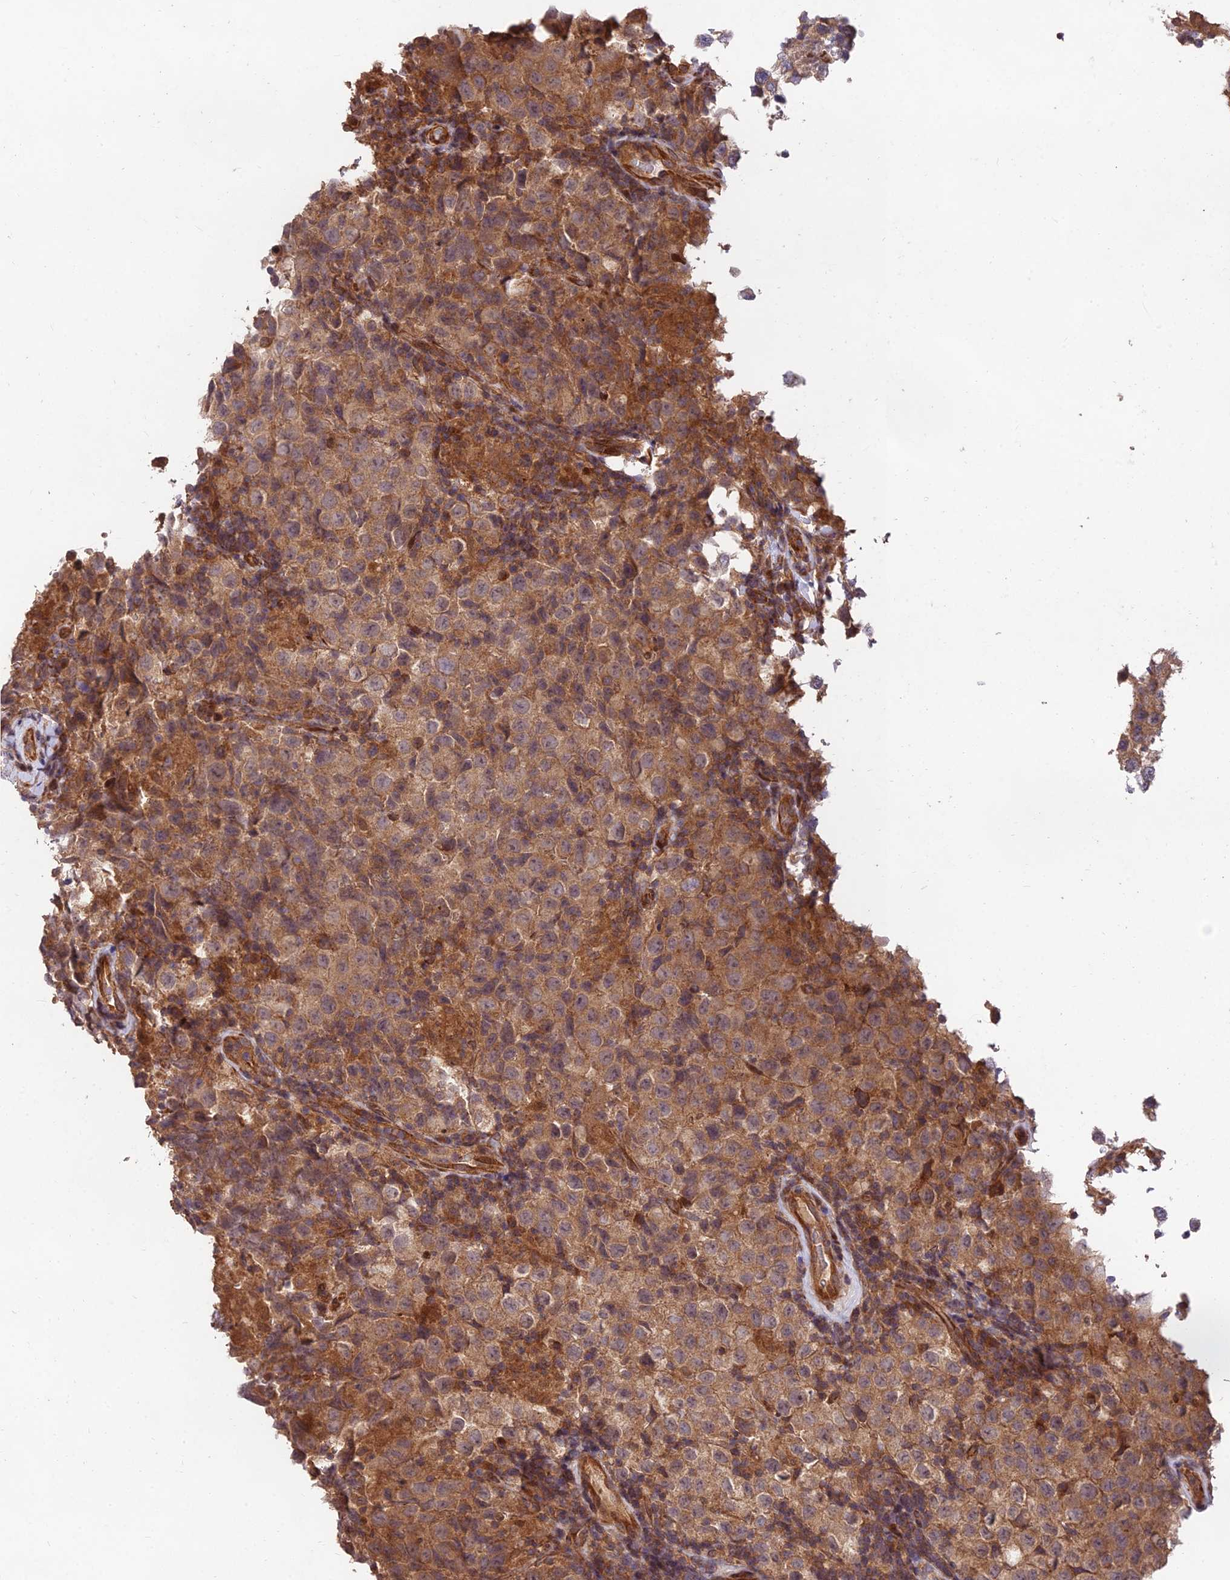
{"staining": {"intensity": "weak", "quantity": ">75%", "location": "cytoplasmic/membranous"}, "tissue": "testis cancer", "cell_type": "Tumor cells", "image_type": "cancer", "snomed": [{"axis": "morphology", "description": "Seminoma, NOS"}, {"axis": "morphology", "description": "Carcinoma, Embryonal, NOS"}, {"axis": "topography", "description": "Testis"}], "caption": "Human testis cancer (seminoma) stained for a protein (brown) reveals weak cytoplasmic/membranous positive positivity in about >75% of tumor cells.", "gene": "MKKS", "patient": {"sex": "male", "age": 41}}